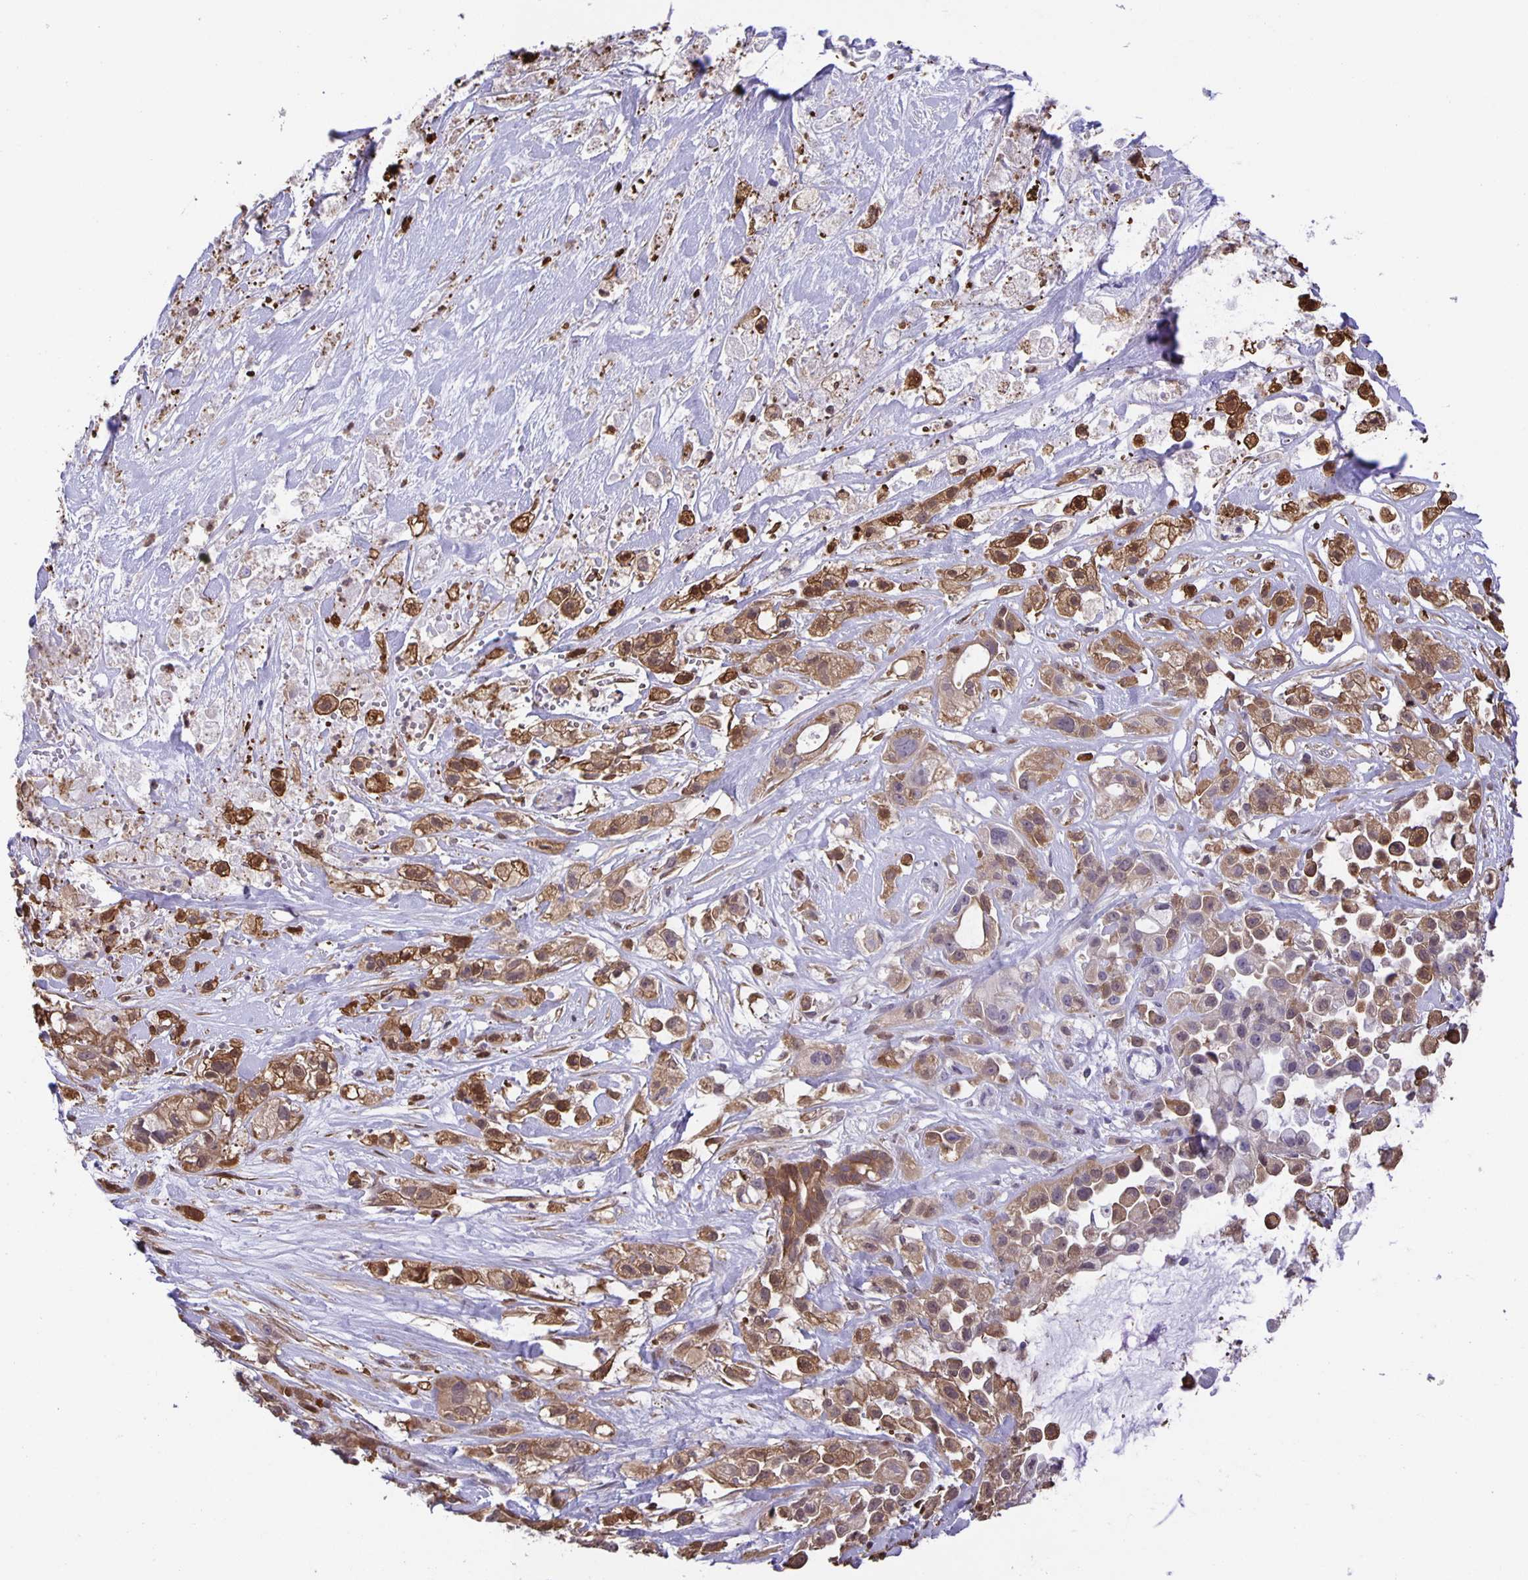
{"staining": {"intensity": "moderate", "quantity": "25%-75%", "location": "cytoplasmic/membranous"}, "tissue": "pancreatic cancer", "cell_type": "Tumor cells", "image_type": "cancer", "snomed": [{"axis": "morphology", "description": "Adenocarcinoma, NOS"}, {"axis": "topography", "description": "Pancreas"}], "caption": "Immunohistochemistry of adenocarcinoma (pancreatic) demonstrates medium levels of moderate cytoplasmic/membranous expression in approximately 25%-75% of tumor cells.", "gene": "MARCHF6", "patient": {"sex": "male", "age": 44}}